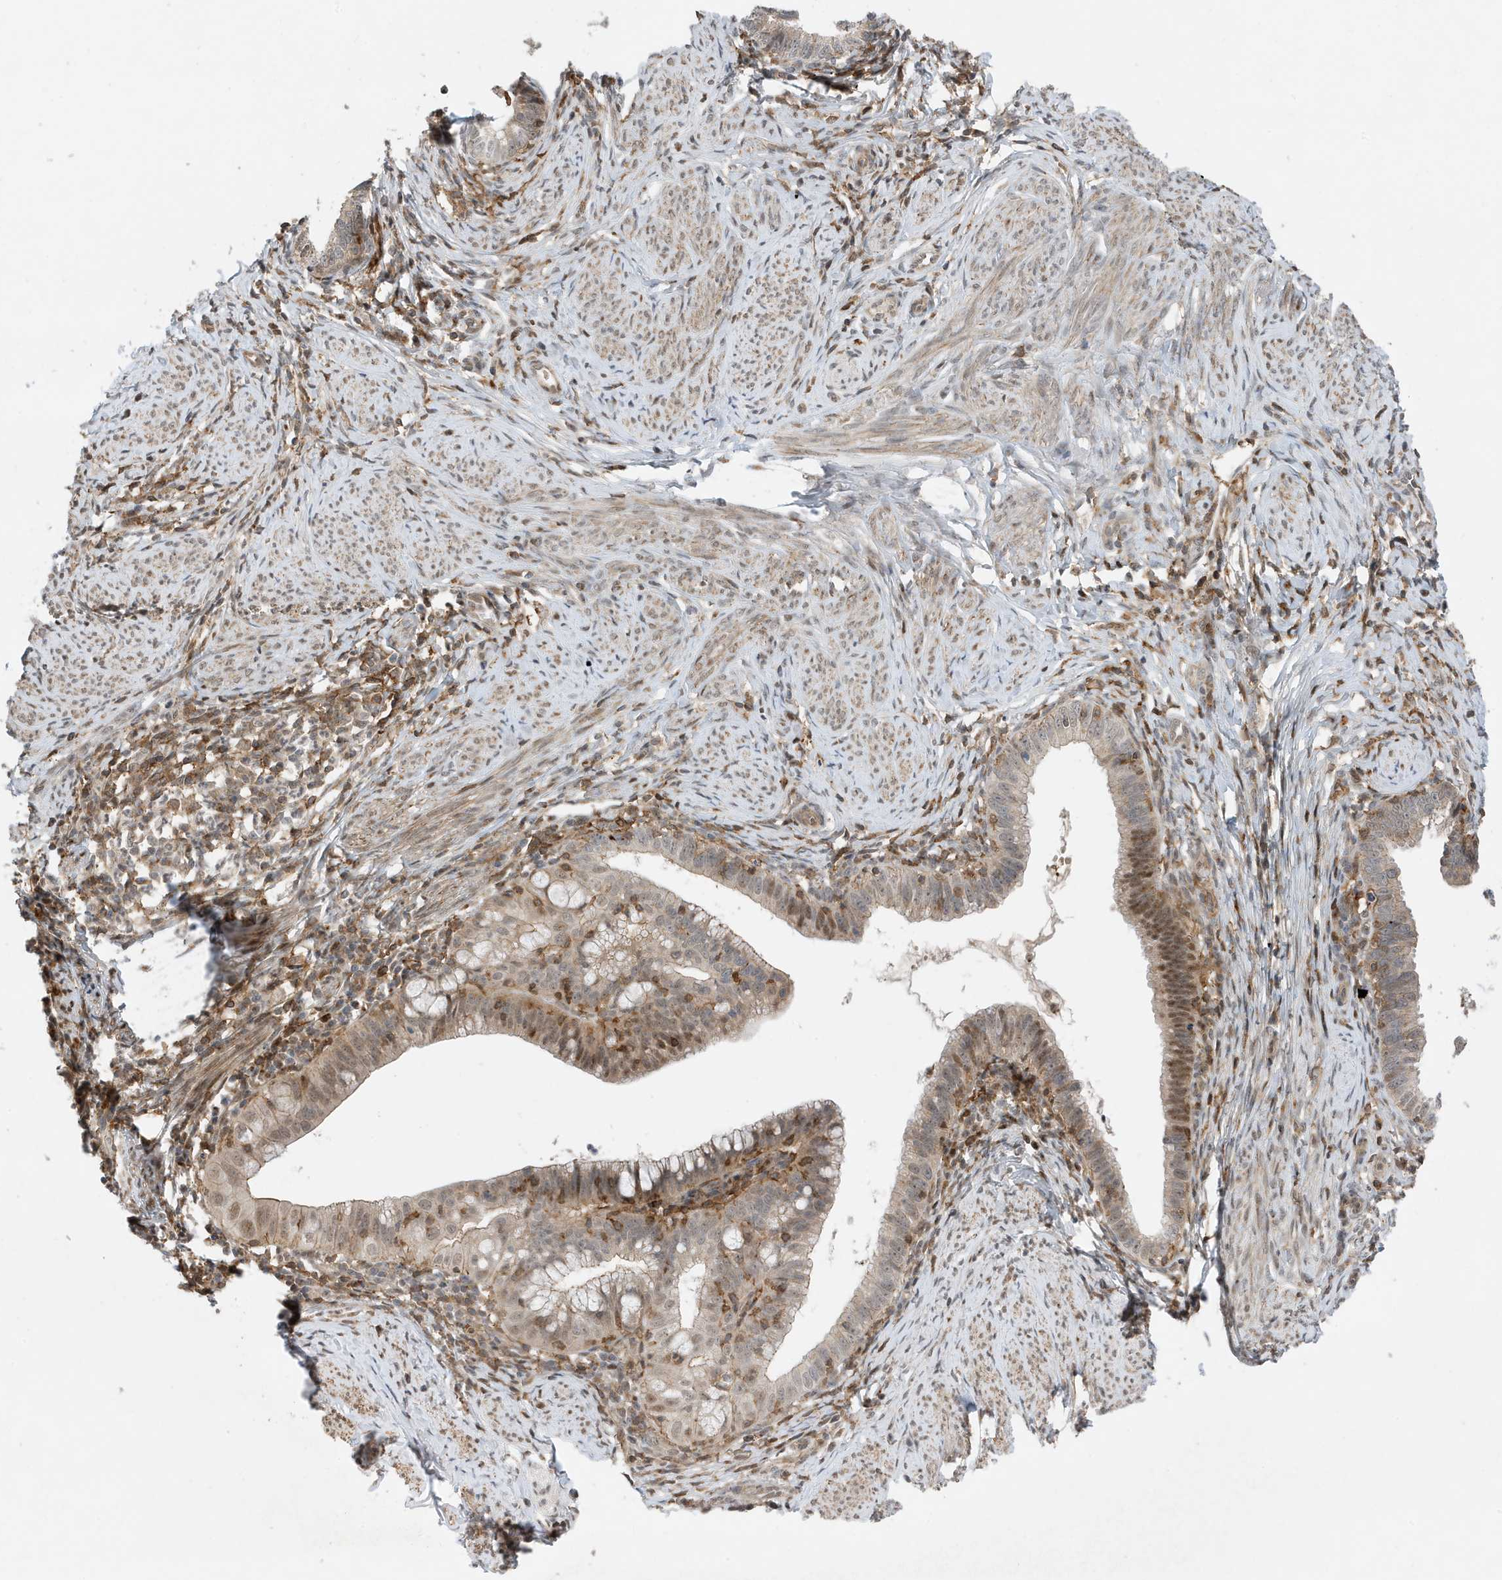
{"staining": {"intensity": "moderate", "quantity": "25%-75%", "location": "nuclear"}, "tissue": "cervical cancer", "cell_type": "Tumor cells", "image_type": "cancer", "snomed": [{"axis": "morphology", "description": "Adenocarcinoma, NOS"}, {"axis": "topography", "description": "Cervix"}], "caption": "A brown stain highlights moderate nuclear expression of a protein in cervical cancer tumor cells.", "gene": "TATDN3", "patient": {"sex": "female", "age": 36}}